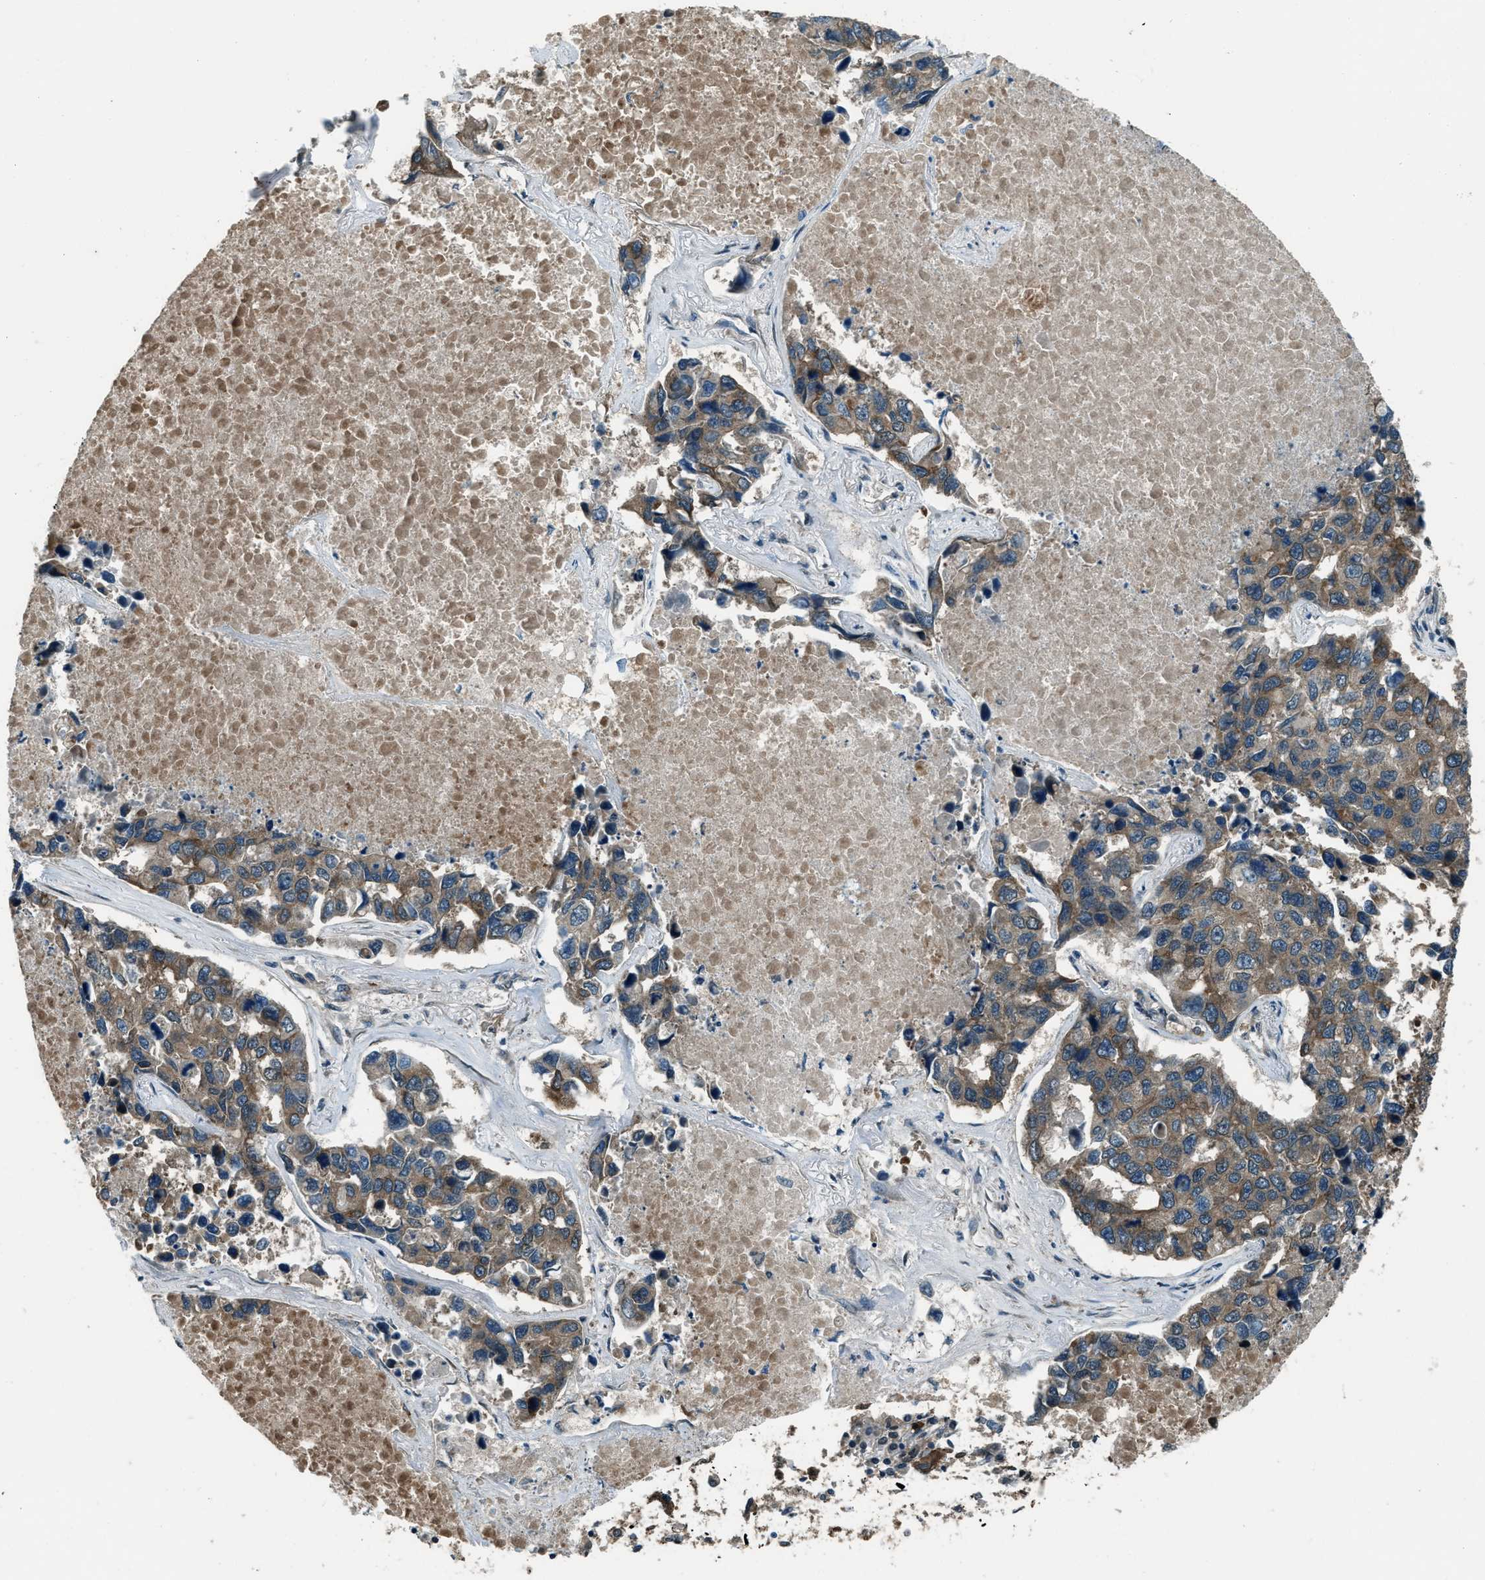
{"staining": {"intensity": "moderate", "quantity": ">75%", "location": "cytoplasmic/membranous"}, "tissue": "lung cancer", "cell_type": "Tumor cells", "image_type": "cancer", "snomed": [{"axis": "morphology", "description": "Adenocarcinoma, NOS"}, {"axis": "topography", "description": "Lung"}], "caption": "An immunohistochemistry micrograph of tumor tissue is shown. Protein staining in brown labels moderate cytoplasmic/membranous positivity in lung adenocarcinoma within tumor cells.", "gene": "SVIL", "patient": {"sex": "male", "age": 64}}